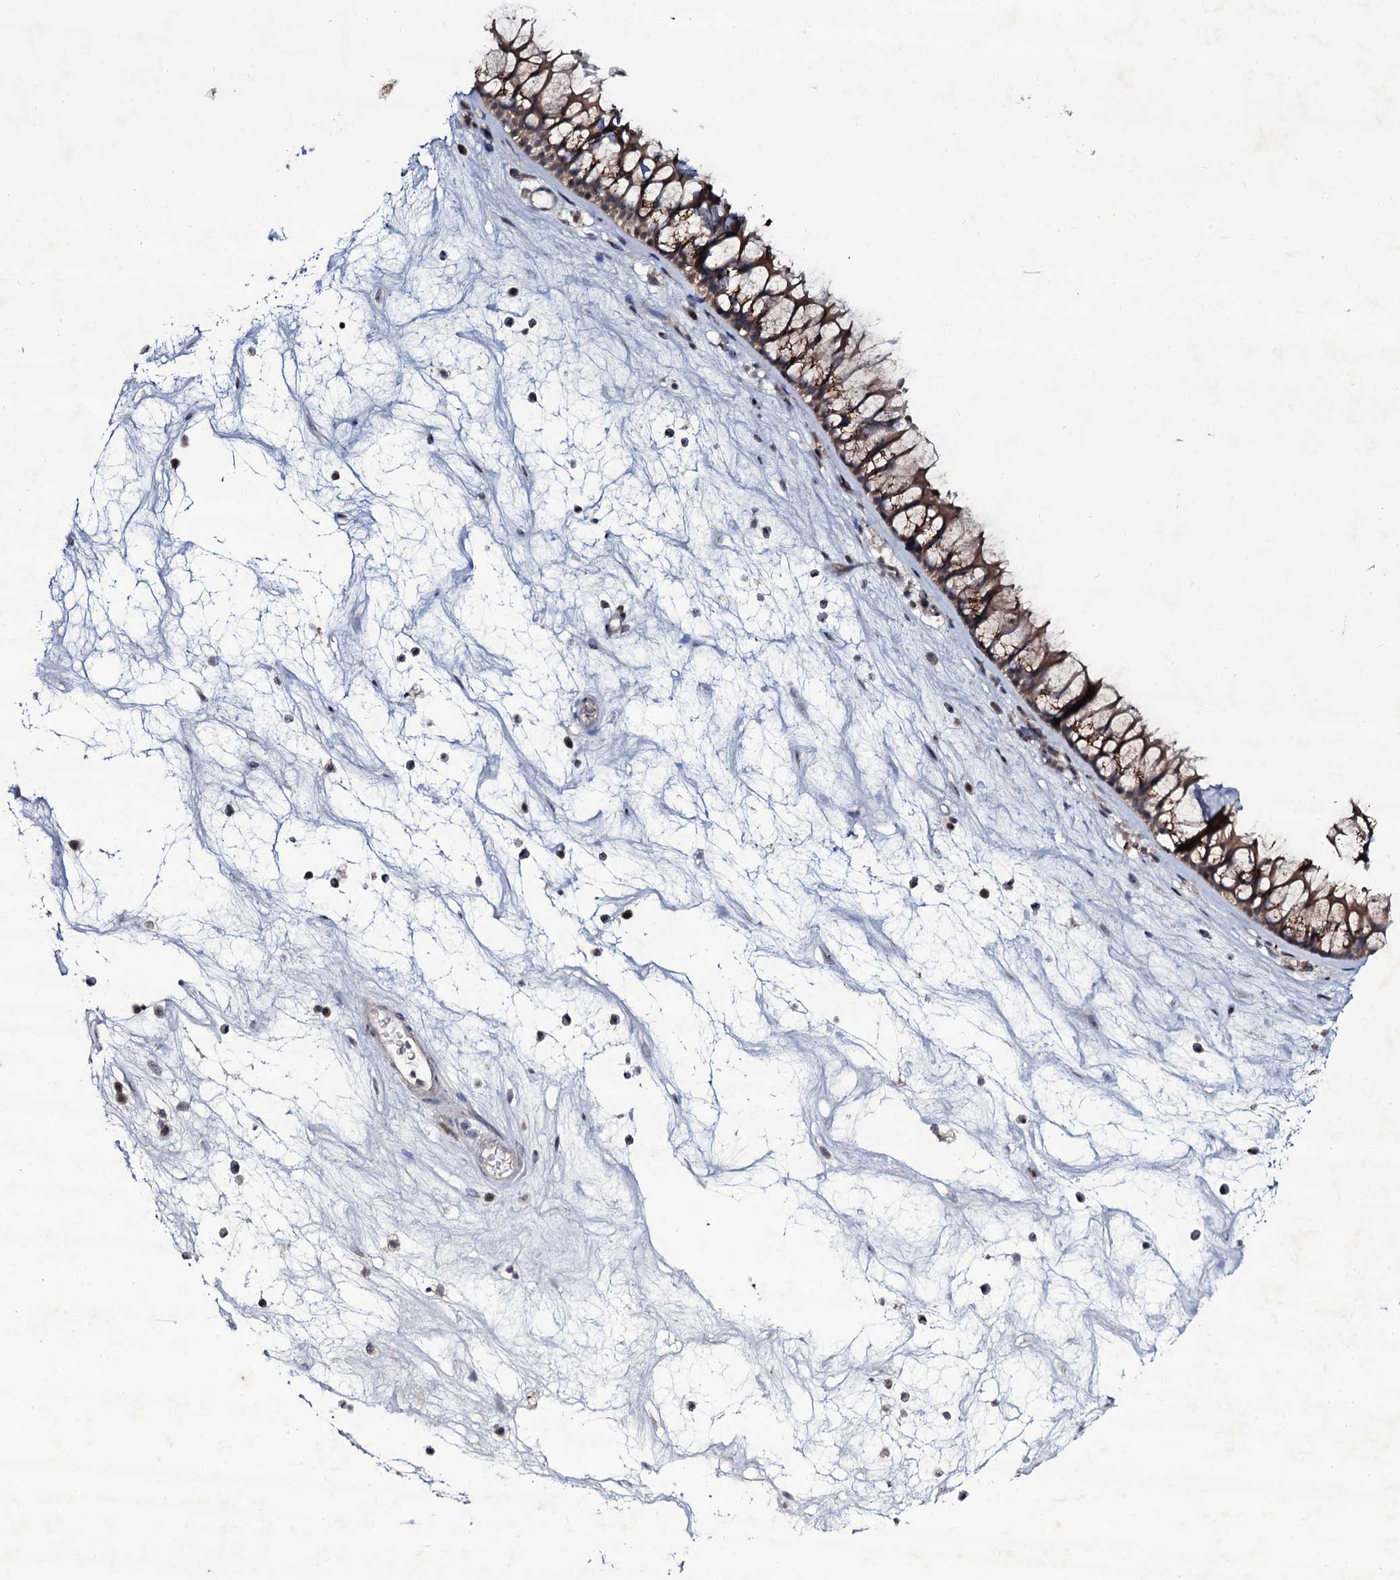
{"staining": {"intensity": "moderate", "quantity": ">75%", "location": "cytoplasmic/membranous"}, "tissue": "nasopharynx", "cell_type": "Respiratory epithelial cells", "image_type": "normal", "snomed": [{"axis": "morphology", "description": "Normal tissue, NOS"}, {"axis": "morphology", "description": "Inflammation, NOS"}, {"axis": "morphology", "description": "Malignant melanoma, Metastatic site"}, {"axis": "topography", "description": "Nasopharynx"}], "caption": "Nasopharynx stained with immunohistochemistry displays moderate cytoplasmic/membranous expression in approximately >75% of respiratory epithelial cells.", "gene": "SNAP23", "patient": {"sex": "male", "age": 70}}